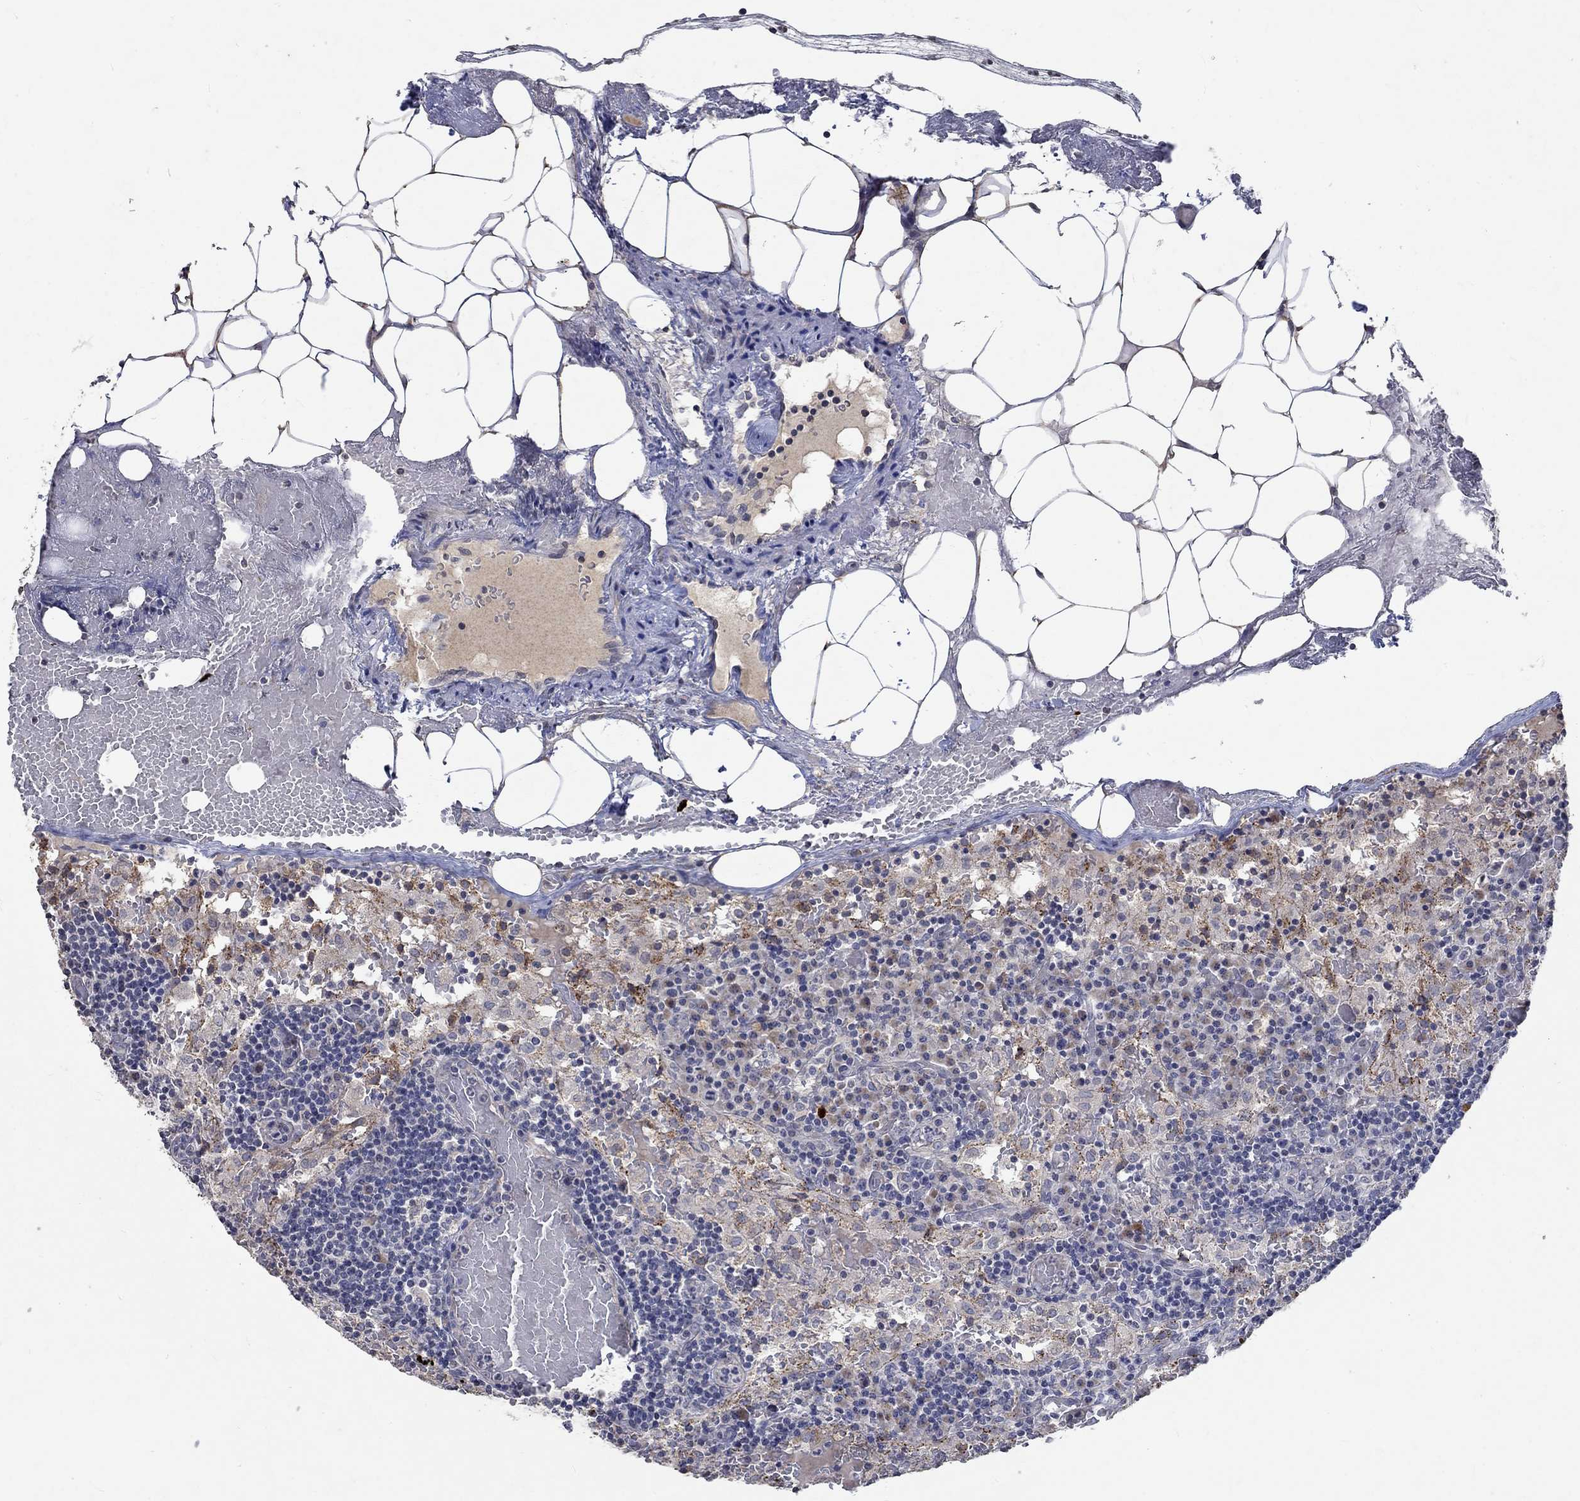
{"staining": {"intensity": "negative", "quantity": "none", "location": "none"}, "tissue": "lymph node", "cell_type": "Non-germinal center cells", "image_type": "normal", "snomed": [{"axis": "morphology", "description": "Normal tissue, NOS"}, {"axis": "topography", "description": "Lymph node"}], "caption": "Non-germinal center cells are negative for protein expression in benign human lymph node. (Stains: DAB (3,3'-diaminobenzidine) immunohistochemistry with hematoxylin counter stain, Microscopy: brightfield microscopy at high magnification).", "gene": "TMEM169", "patient": {"sex": "male", "age": 62}}